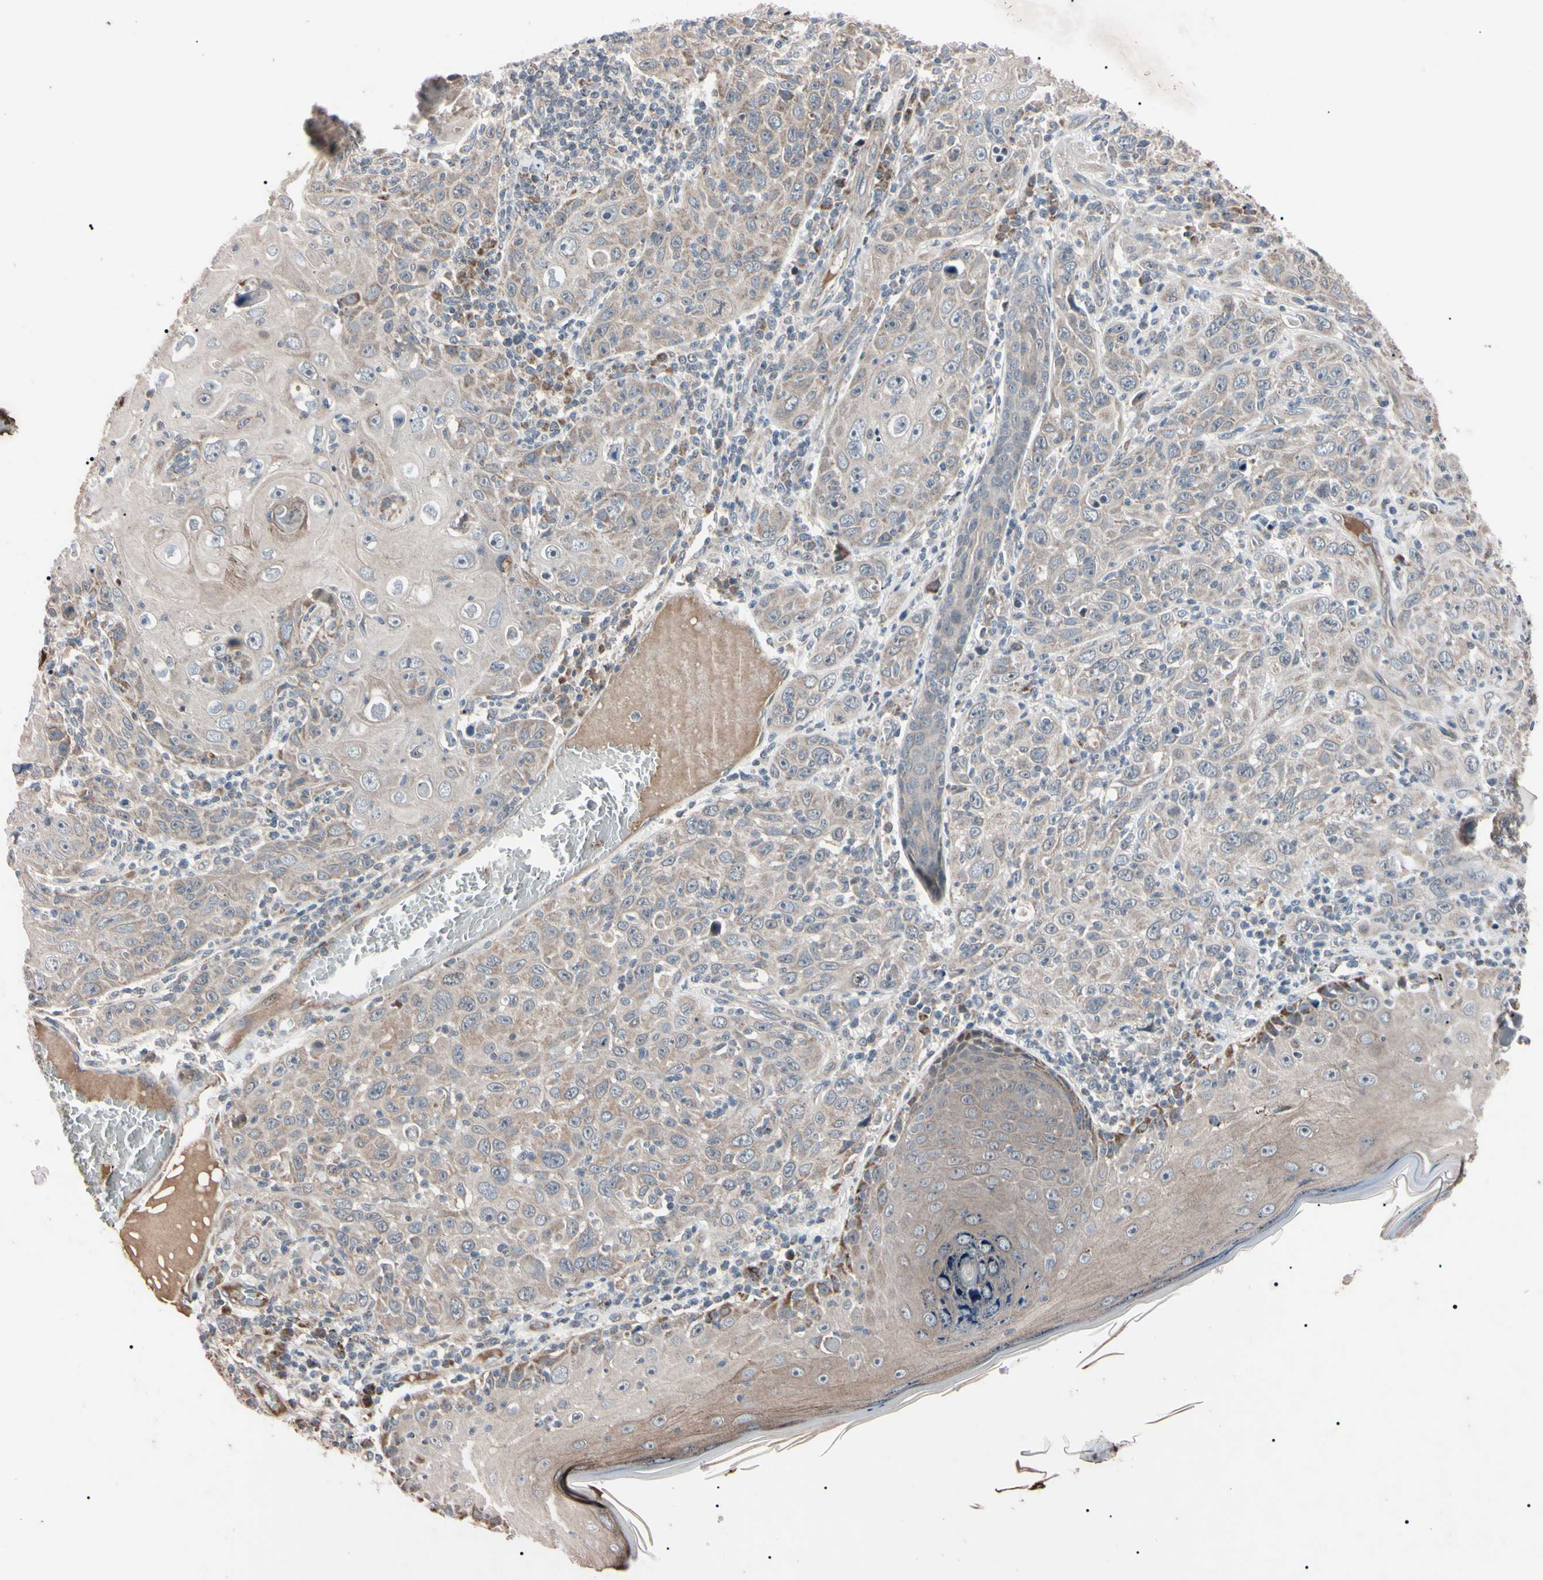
{"staining": {"intensity": "weak", "quantity": ">75%", "location": "cytoplasmic/membranous"}, "tissue": "skin cancer", "cell_type": "Tumor cells", "image_type": "cancer", "snomed": [{"axis": "morphology", "description": "Squamous cell carcinoma, NOS"}, {"axis": "topography", "description": "Skin"}], "caption": "Immunohistochemistry (IHC) (DAB) staining of human squamous cell carcinoma (skin) demonstrates weak cytoplasmic/membranous protein staining in about >75% of tumor cells.", "gene": "TNFRSF1A", "patient": {"sex": "female", "age": 88}}